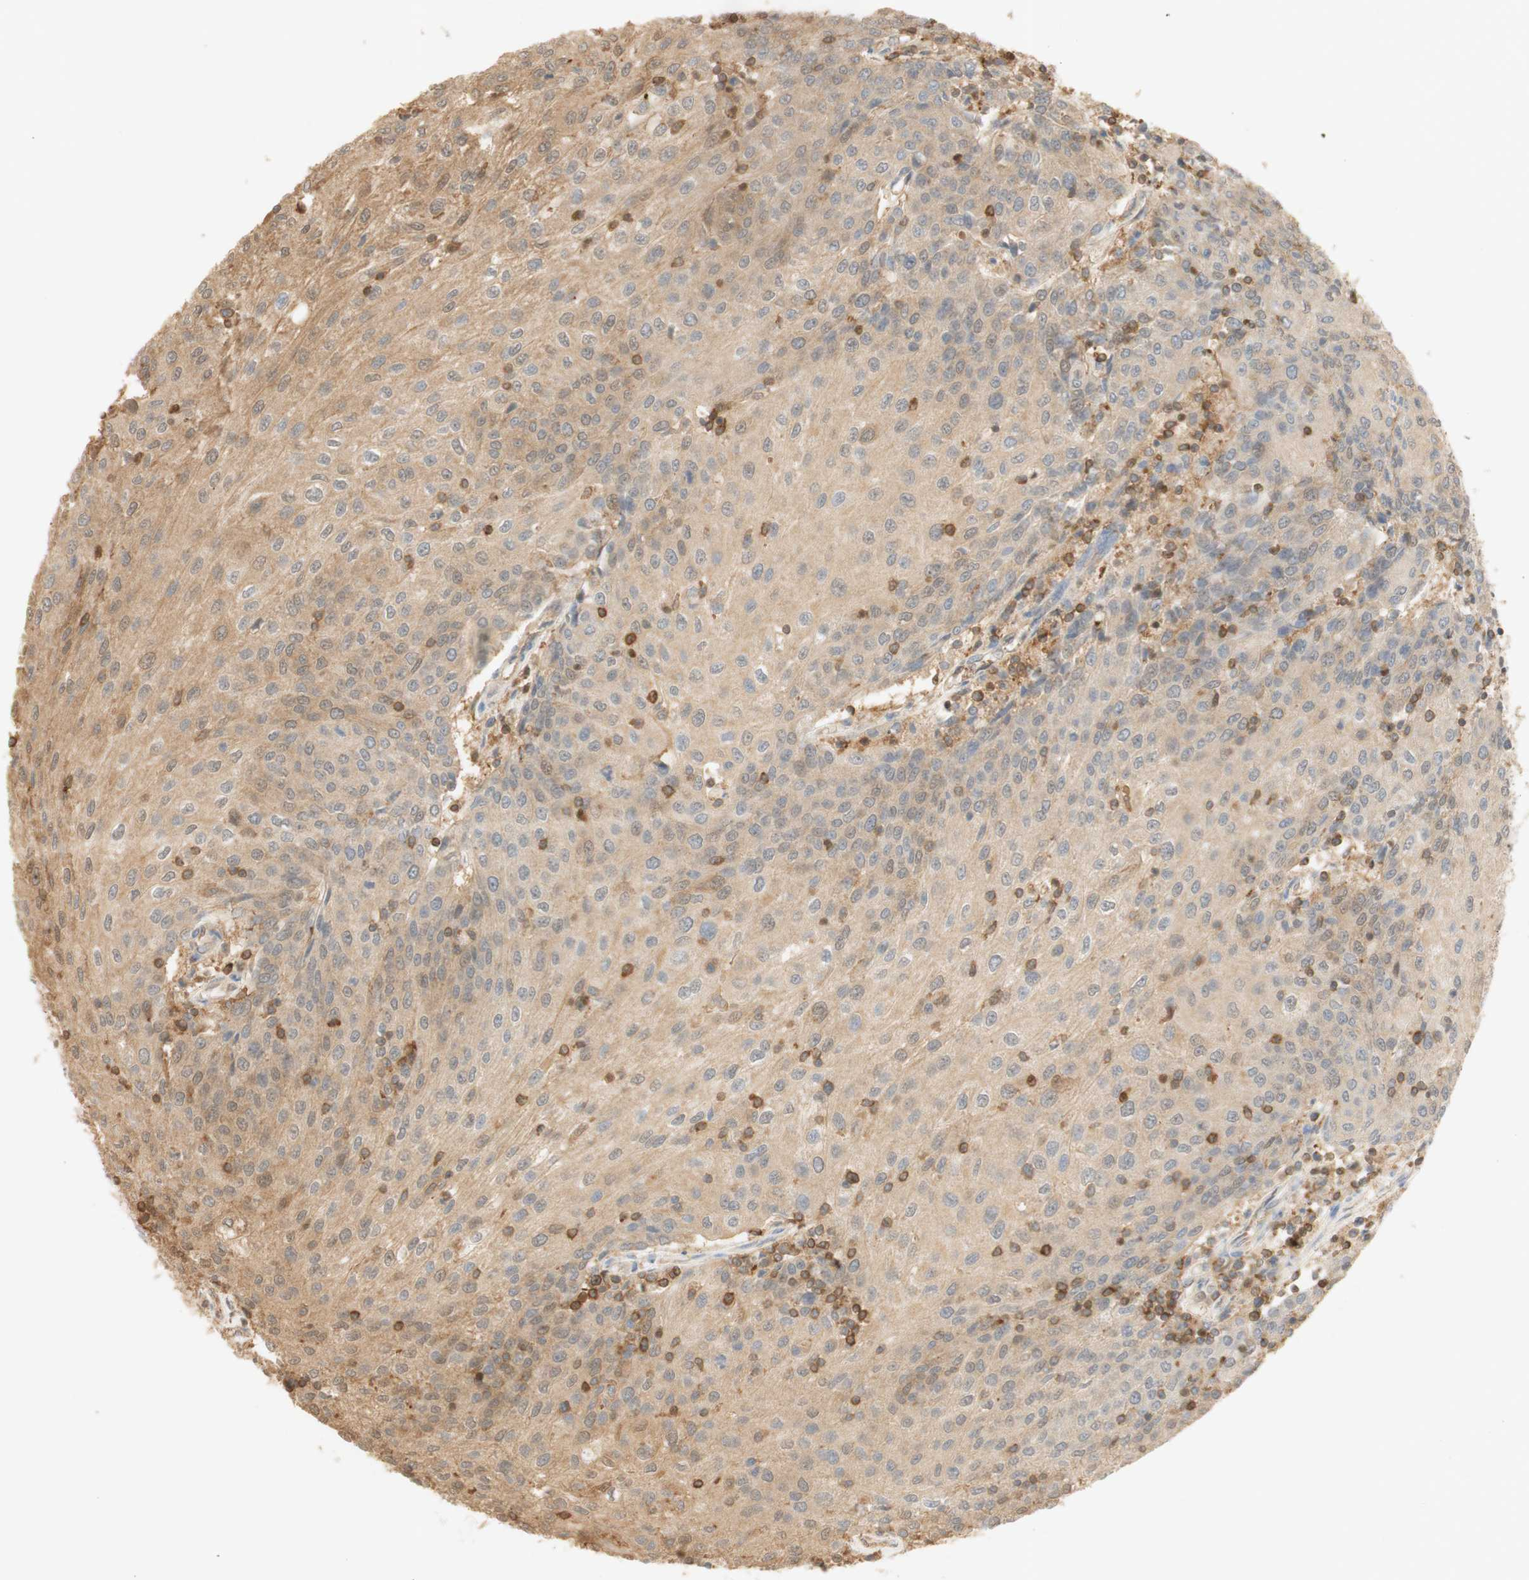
{"staining": {"intensity": "moderate", "quantity": ">75%", "location": "cytoplasmic/membranous"}, "tissue": "urothelial cancer", "cell_type": "Tumor cells", "image_type": "cancer", "snomed": [{"axis": "morphology", "description": "Urothelial carcinoma, High grade"}, {"axis": "topography", "description": "Urinary bladder"}], "caption": "IHC of urothelial cancer exhibits medium levels of moderate cytoplasmic/membranous expression in about >75% of tumor cells.", "gene": "NAP1L4", "patient": {"sex": "female", "age": 85}}